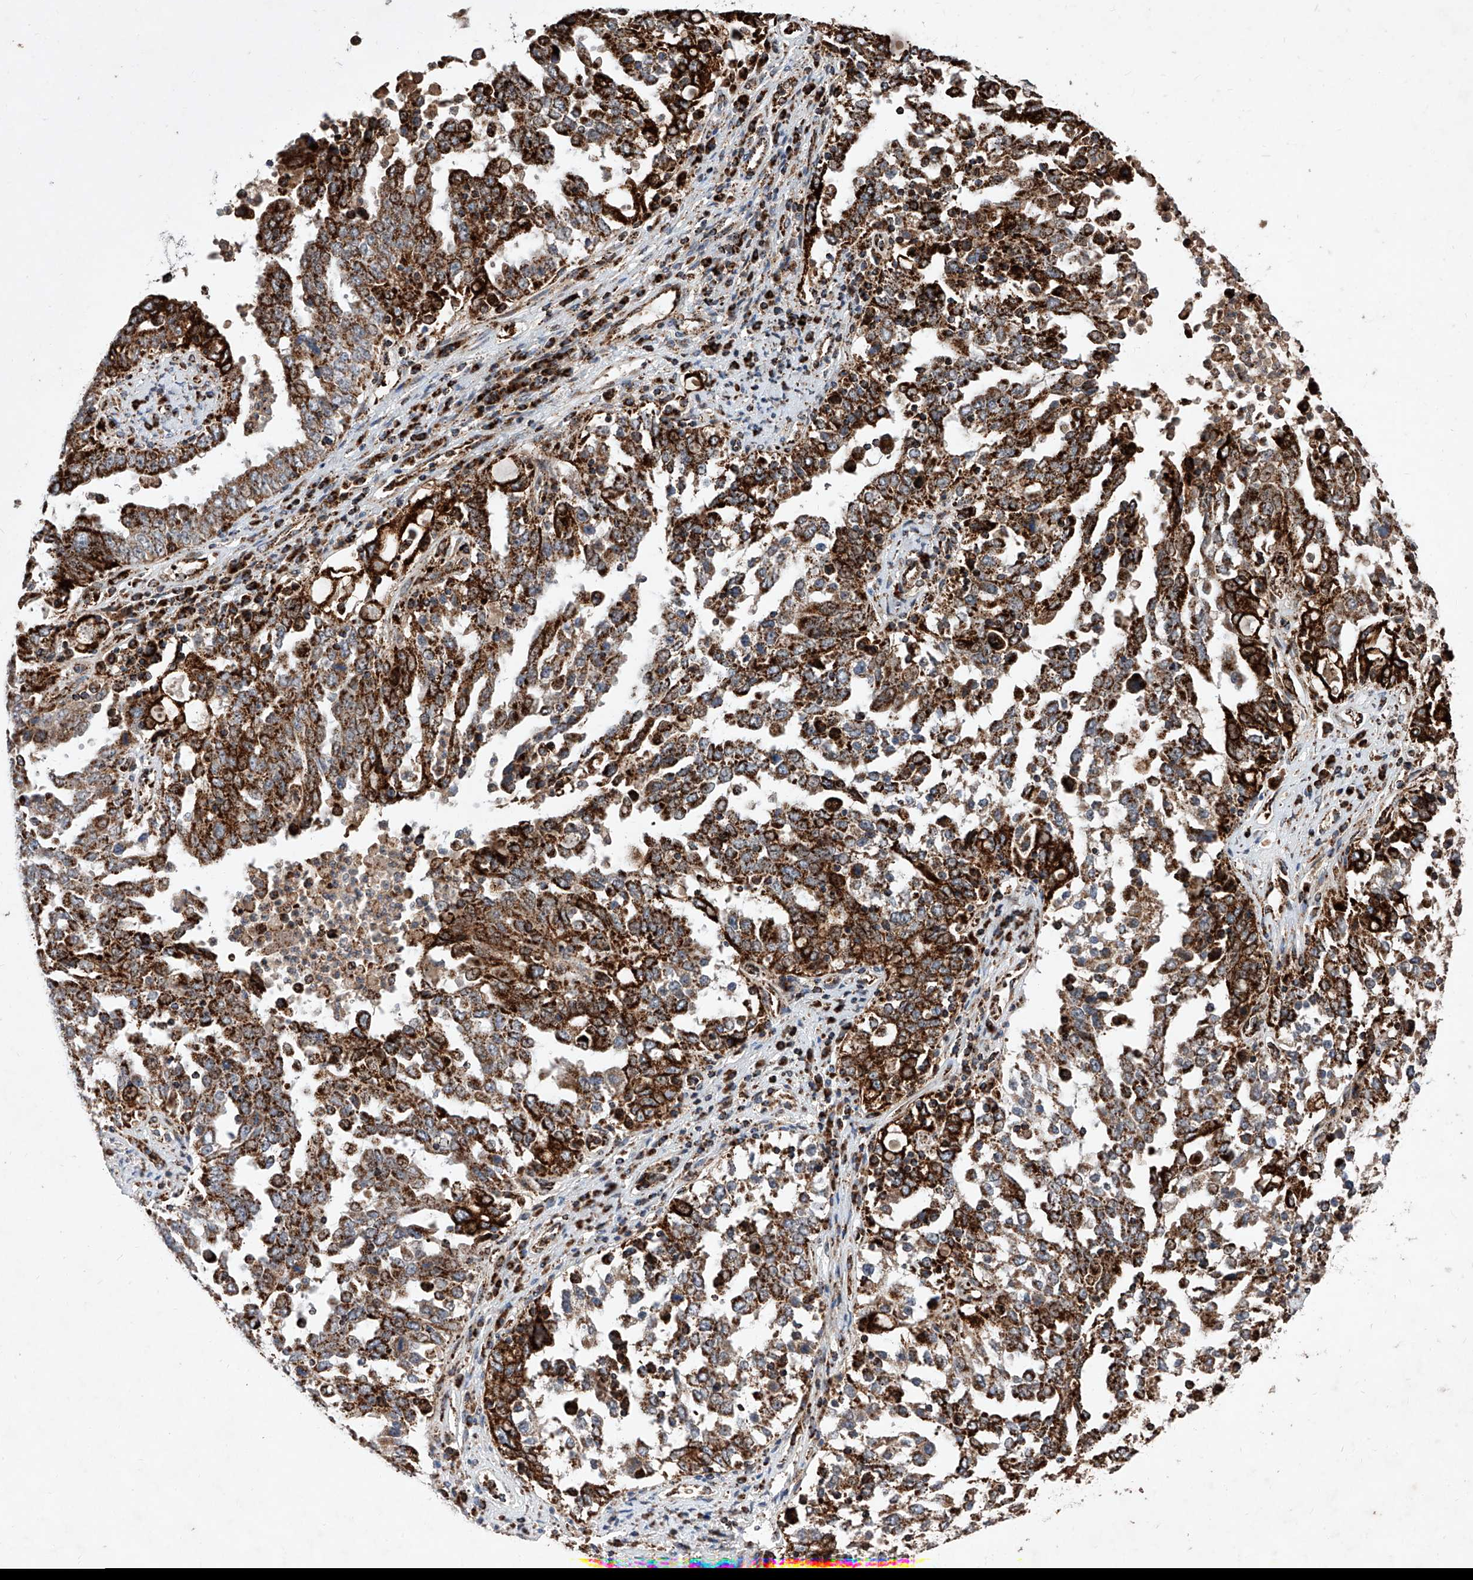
{"staining": {"intensity": "strong", "quantity": ">75%", "location": "cytoplasmic/membranous"}, "tissue": "ovarian cancer", "cell_type": "Tumor cells", "image_type": "cancer", "snomed": [{"axis": "morphology", "description": "Carcinoma, endometroid"}, {"axis": "topography", "description": "Ovary"}], "caption": "This image reveals endometroid carcinoma (ovarian) stained with IHC to label a protein in brown. The cytoplasmic/membranous of tumor cells show strong positivity for the protein. Nuclei are counter-stained blue.", "gene": "SEMA6A", "patient": {"sex": "female", "age": 62}}